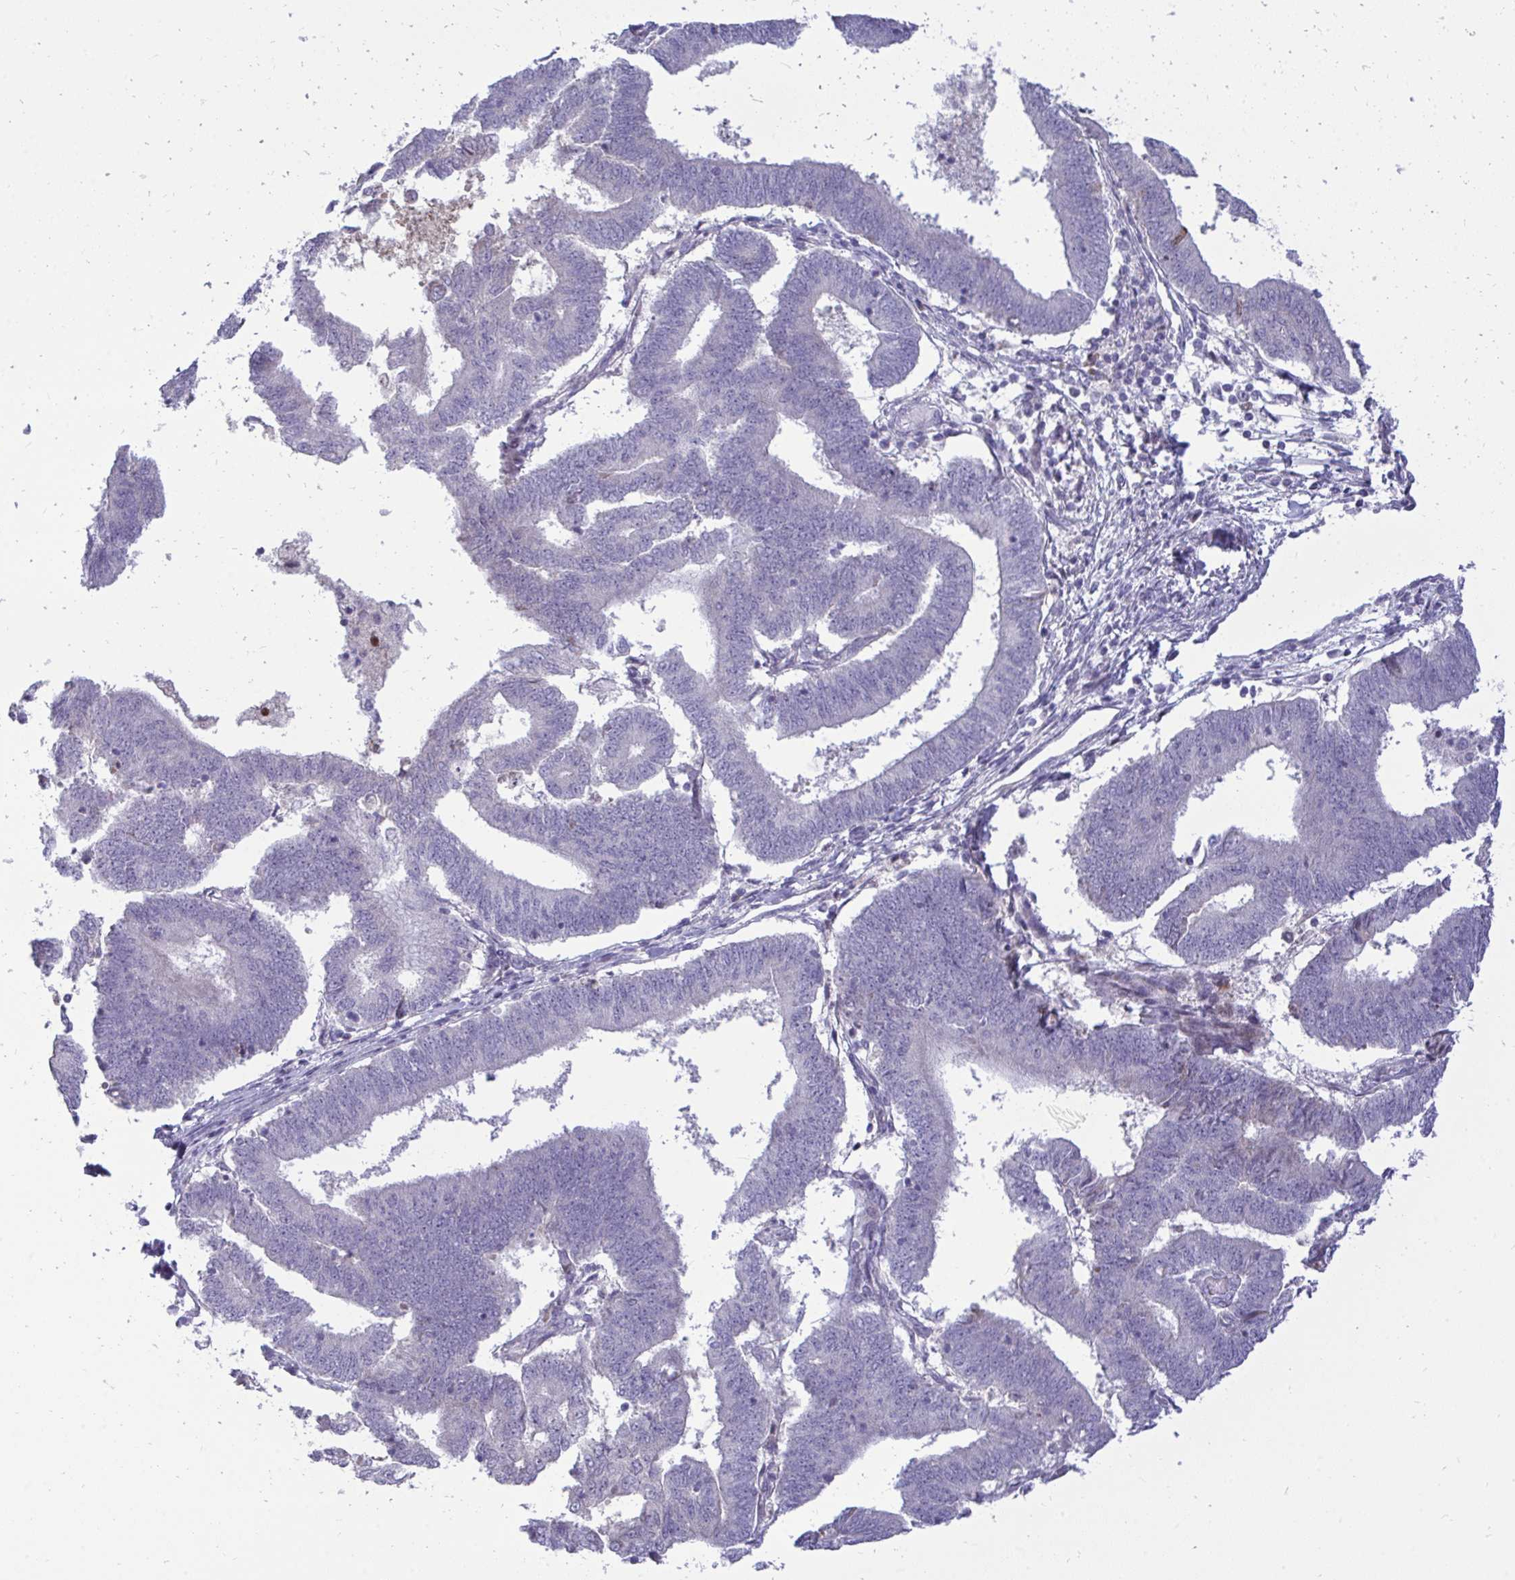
{"staining": {"intensity": "negative", "quantity": "none", "location": "none"}, "tissue": "endometrial cancer", "cell_type": "Tumor cells", "image_type": "cancer", "snomed": [{"axis": "morphology", "description": "Adenocarcinoma, NOS"}, {"axis": "topography", "description": "Endometrium"}], "caption": "Photomicrograph shows no protein expression in tumor cells of endometrial cancer (adenocarcinoma) tissue.", "gene": "EPOP", "patient": {"sex": "female", "age": 70}}